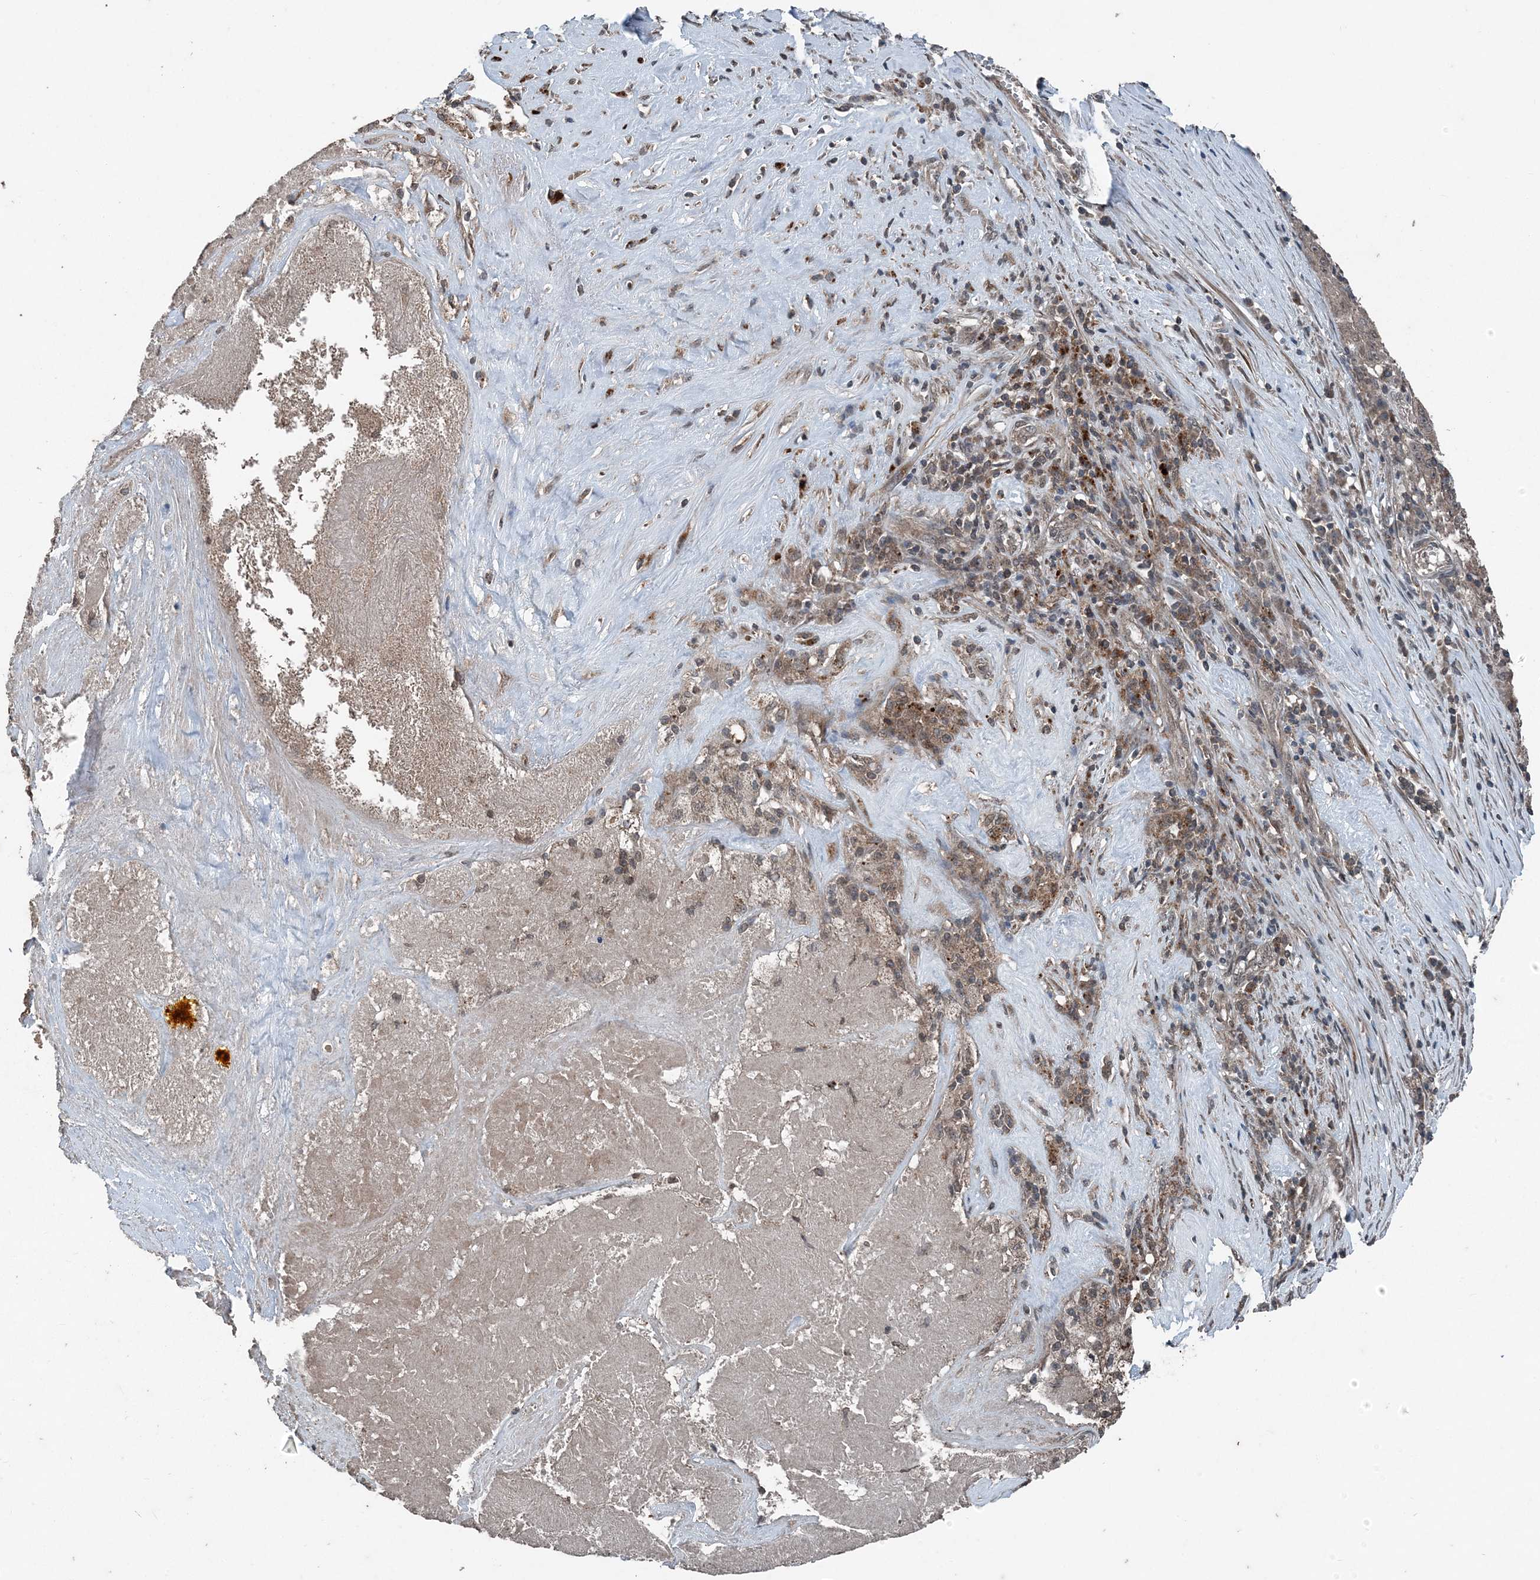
{"staining": {"intensity": "weak", "quantity": "25%-75%", "location": "cytoplasmic/membranous"}, "tissue": "pancreatic cancer", "cell_type": "Tumor cells", "image_type": "cancer", "snomed": [{"axis": "morphology", "description": "Adenocarcinoma, NOS"}, {"axis": "topography", "description": "Pancreas"}], "caption": "Immunohistochemistry (IHC) (DAB (3,3'-diaminobenzidine)) staining of adenocarcinoma (pancreatic) demonstrates weak cytoplasmic/membranous protein staining in about 25%-75% of tumor cells.", "gene": "CFL1", "patient": {"sex": "male", "age": 63}}